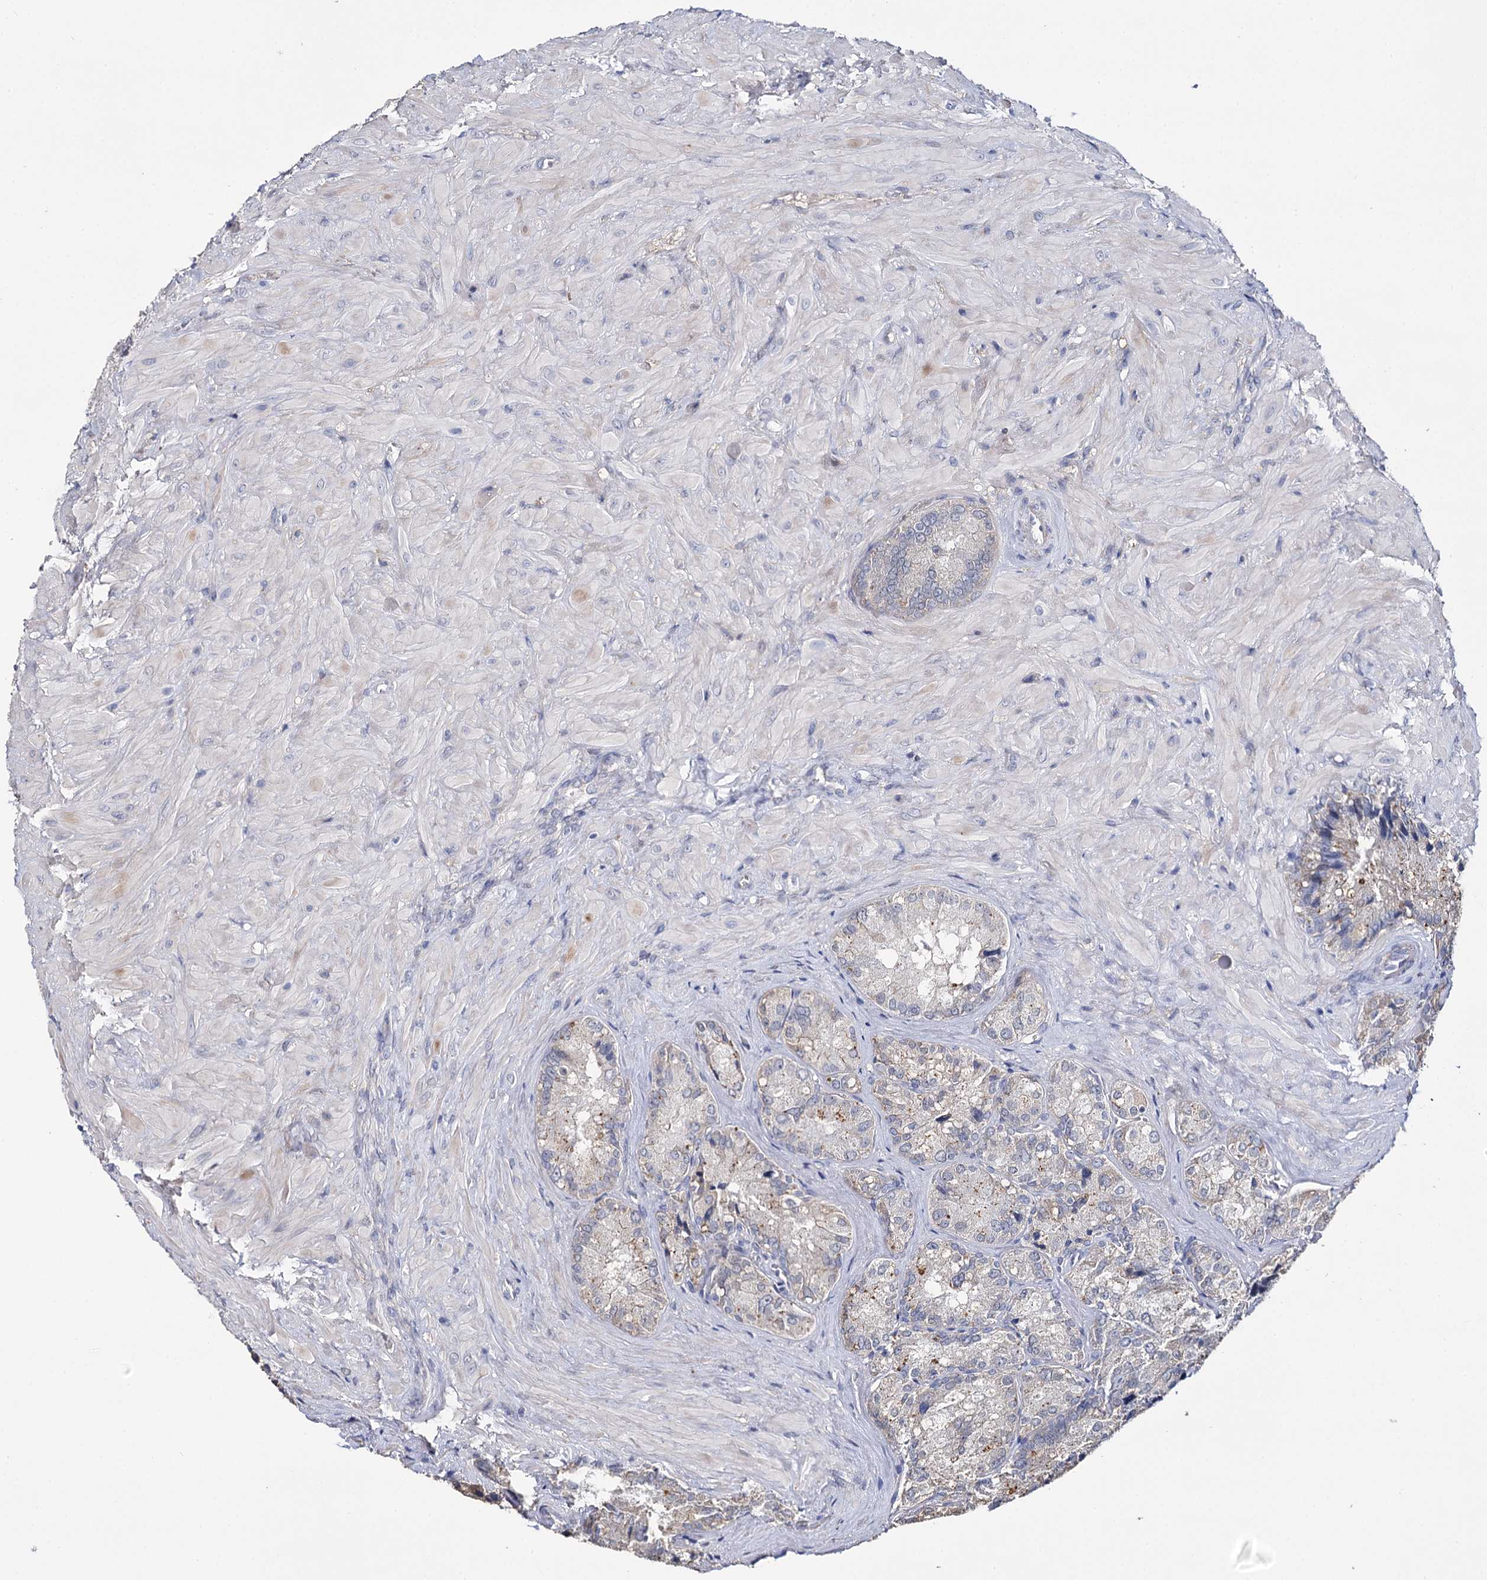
{"staining": {"intensity": "weak", "quantity": "<25%", "location": "cytoplasmic/membranous"}, "tissue": "seminal vesicle", "cell_type": "Glandular cells", "image_type": "normal", "snomed": [{"axis": "morphology", "description": "Normal tissue, NOS"}, {"axis": "topography", "description": "Seminal veicle"}], "caption": "Glandular cells show no significant expression in unremarkable seminal vesicle. (DAB immunohistochemistry with hematoxylin counter stain).", "gene": "DNAH6", "patient": {"sex": "male", "age": 62}}